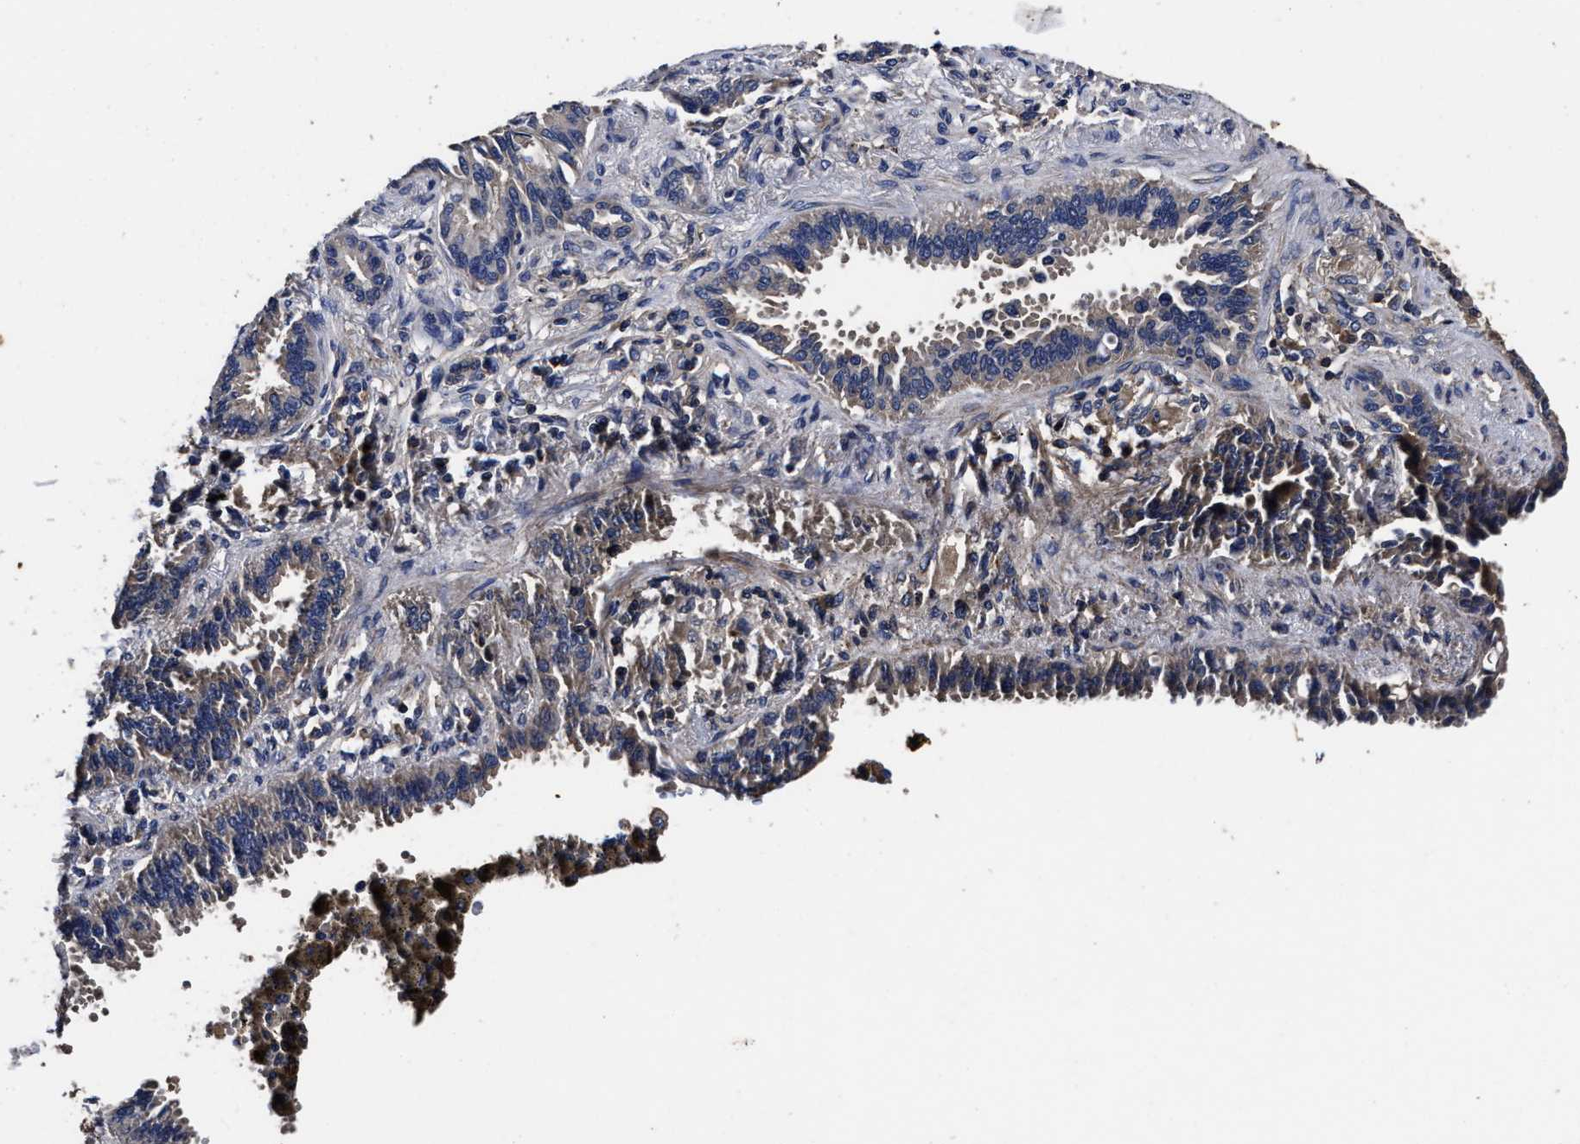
{"staining": {"intensity": "weak", "quantity": "<25%", "location": "cytoplasmic/membranous"}, "tissue": "lung cancer", "cell_type": "Tumor cells", "image_type": "cancer", "snomed": [{"axis": "morphology", "description": "Normal tissue, NOS"}, {"axis": "morphology", "description": "Adenocarcinoma, NOS"}, {"axis": "topography", "description": "Lung"}], "caption": "This is an immunohistochemistry (IHC) micrograph of human lung cancer (adenocarcinoma). There is no staining in tumor cells.", "gene": "AVEN", "patient": {"sex": "male", "age": 59}}